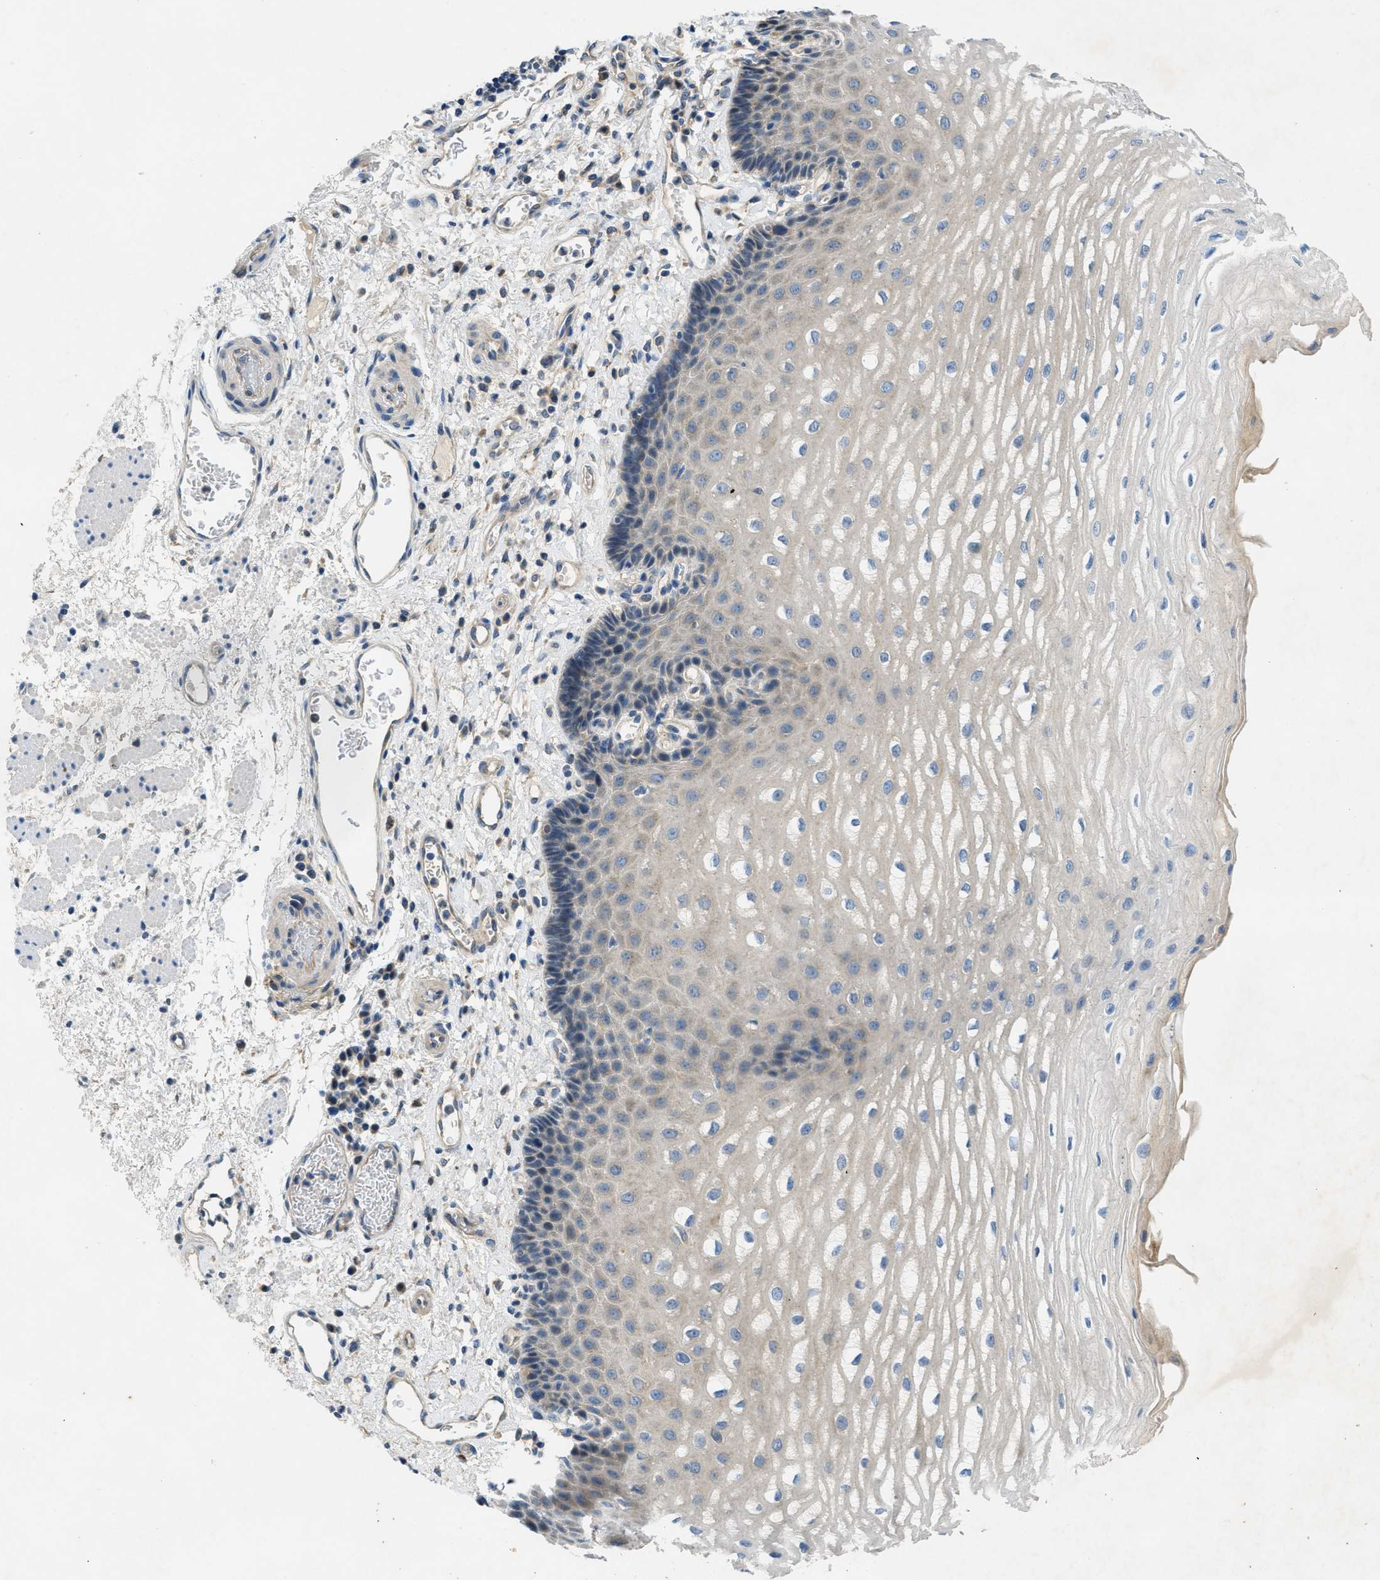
{"staining": {"intensity": "negative", "quantity": "none", "location": "none"}, "tissue": "esophagus", "cell_type": "Squamous epithelial cells", "image_type": "normal", "snomed": [{"axis": "morphology", "description": "Normal tissue, NOS"}, {"axis": "topography", "description": "Esophagus"}], "caption": "DAB (3,3'-diaminobenzidine) immunohistochemical staining of benign human esophagus demonstrates no significant staining in squamous epithelial cells. (DAB immunohistochemistry visualized using brightfield microscopy, high magnification).", "gene": "RIPK2", "patient": {"sex": "male", "age": 54}}